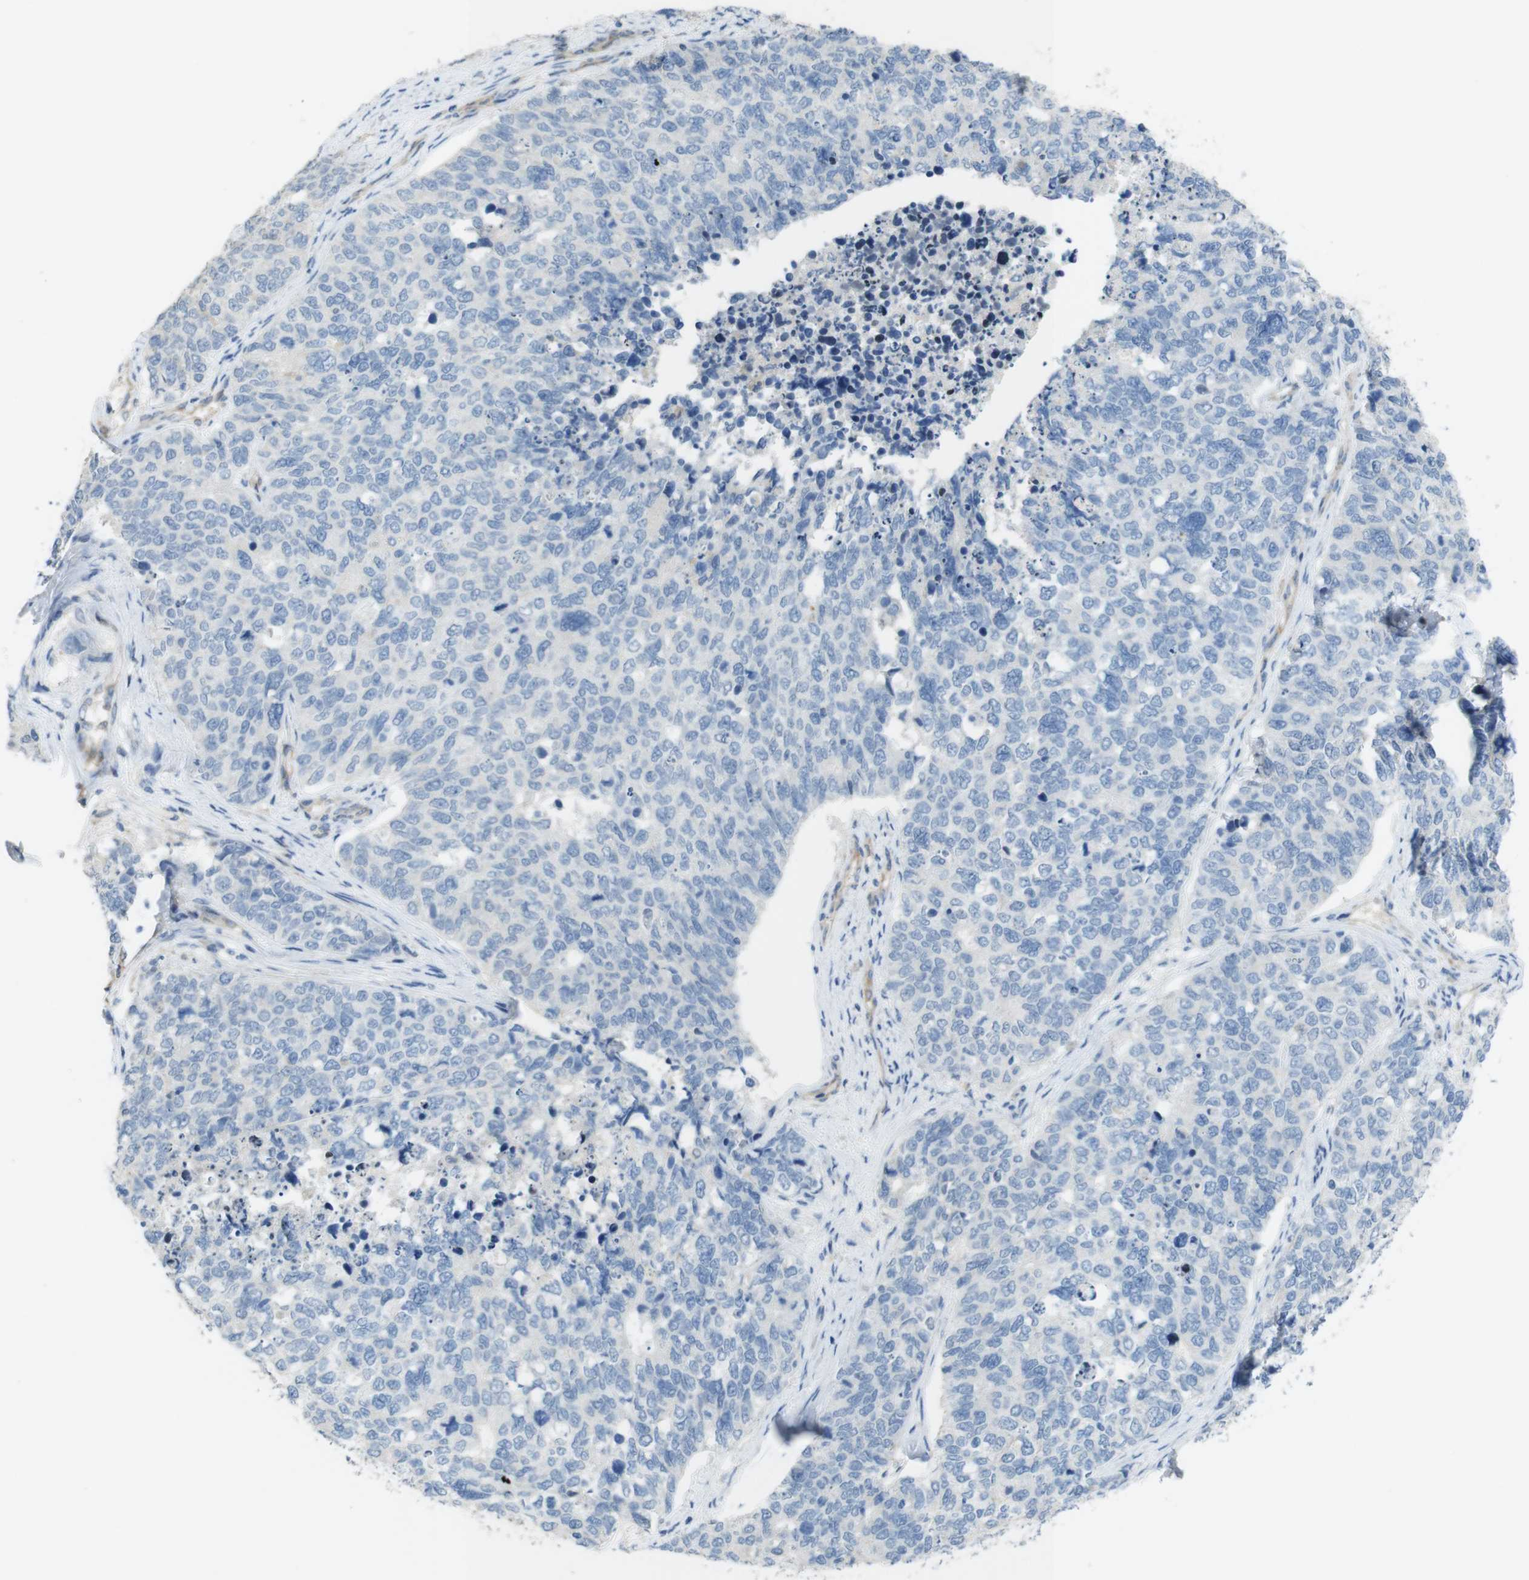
{"staining": {"intensity": "negative", "quantity": "none", "location": "none"}, "tissue": "cervical cancer", "cell_type": "Tumor cells", "image_type": "cancer", "snomed": [{"axis": "morphology", "description": "Squamous cell carcinoma, NOS"}, {"axis": "topography", "description": "Cervix"}], "caption": "IHC histopathology image of cervical squamous cell carcinoma stained for a protein (brown), which reveals no expression in tumor cells.", "gene": "PCDH10", "patient": {"sex": "female", "age": 63}}